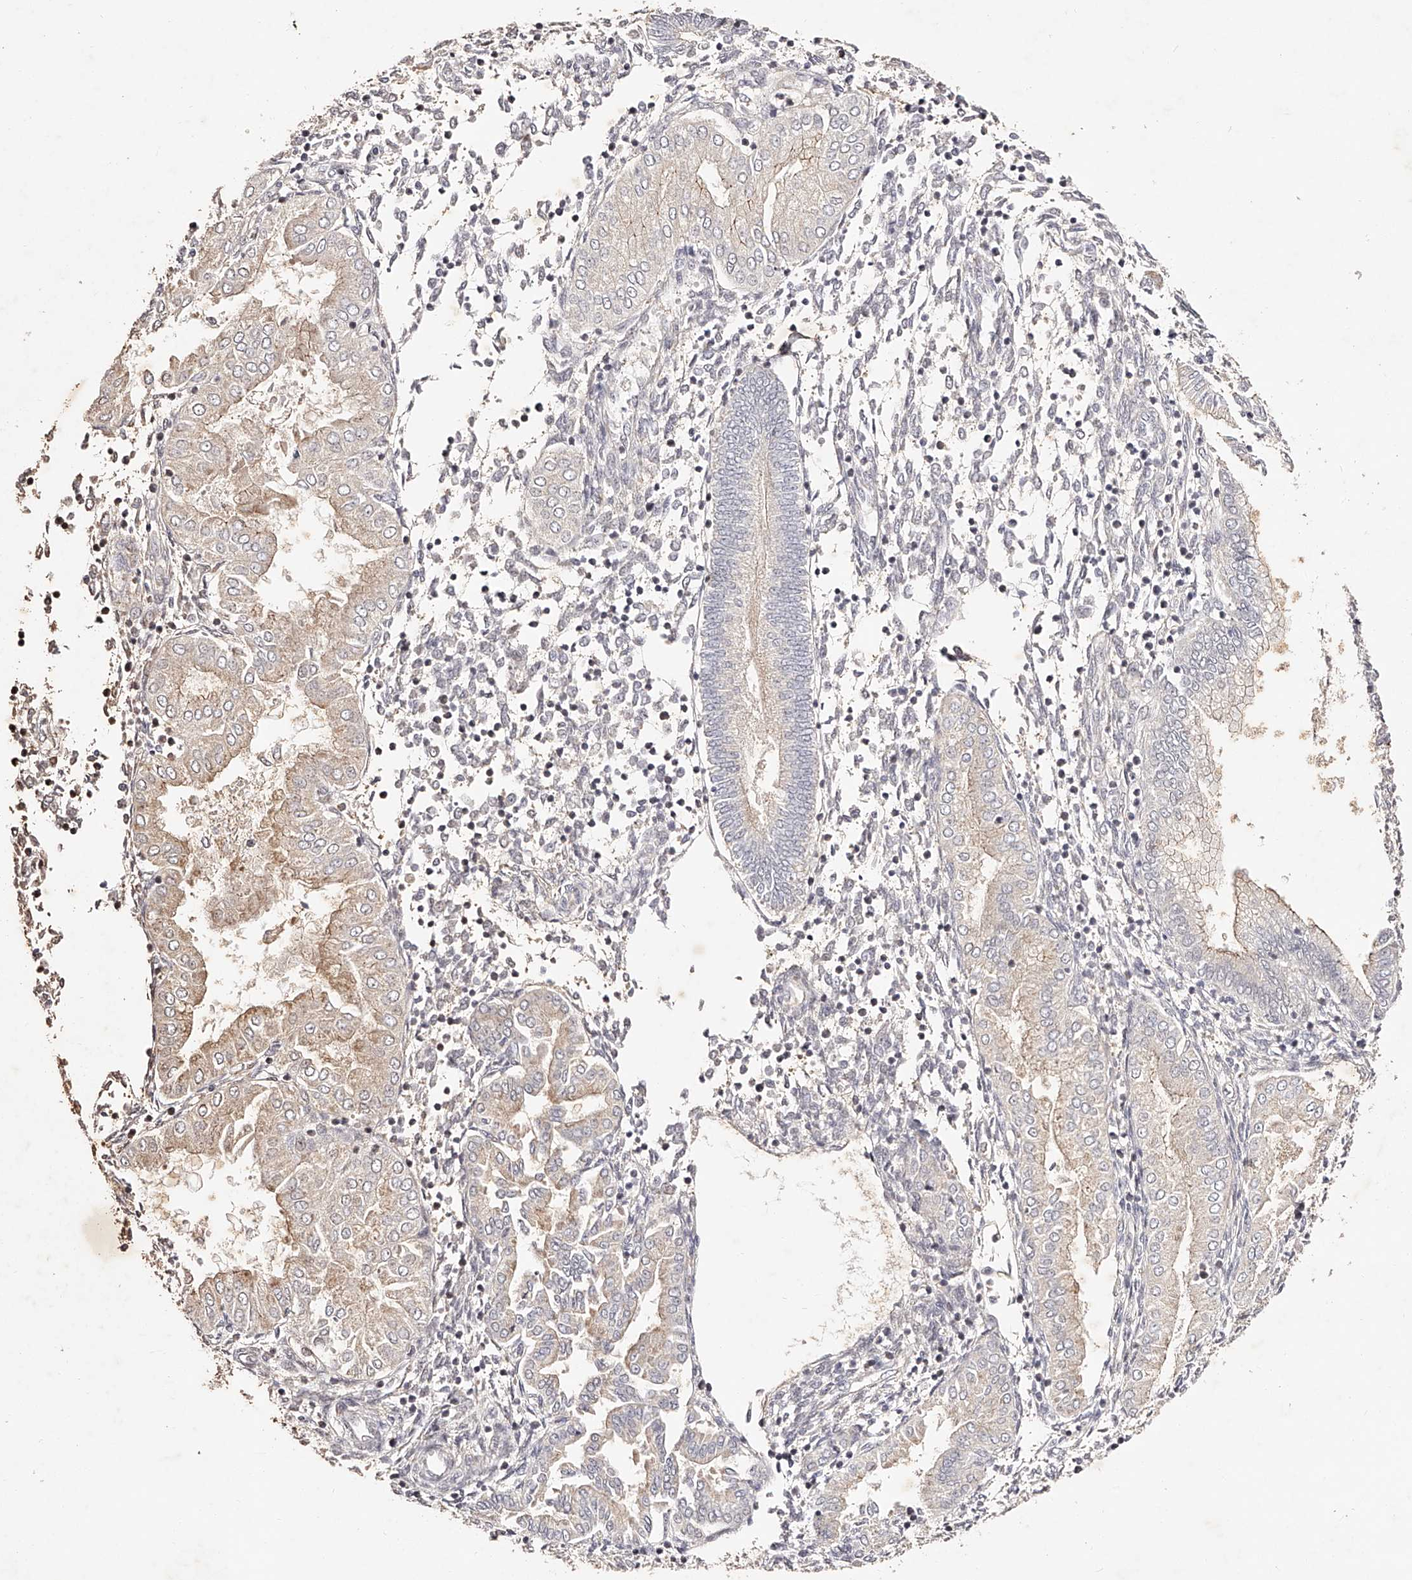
{"staining": {"intensity": "moderate", "quantity": "<25%", "location": "nuclear"}, "tissue": "endometrium", "cell_type": "Cells in endometrial stroma", "image_type": "normal", "snomed": [{"axis": "morphology", "description": "Normal tissue, NOS"}, {"axis": "topography", "description": "Endometrium"}], "caption": "Cells in endometrial stroma display low levels of moderate nuclear staining in about <25% of cells in unremarkable human endometrium.", "gene": "USF3", "patient": {"sex": "female", "age": 53}}